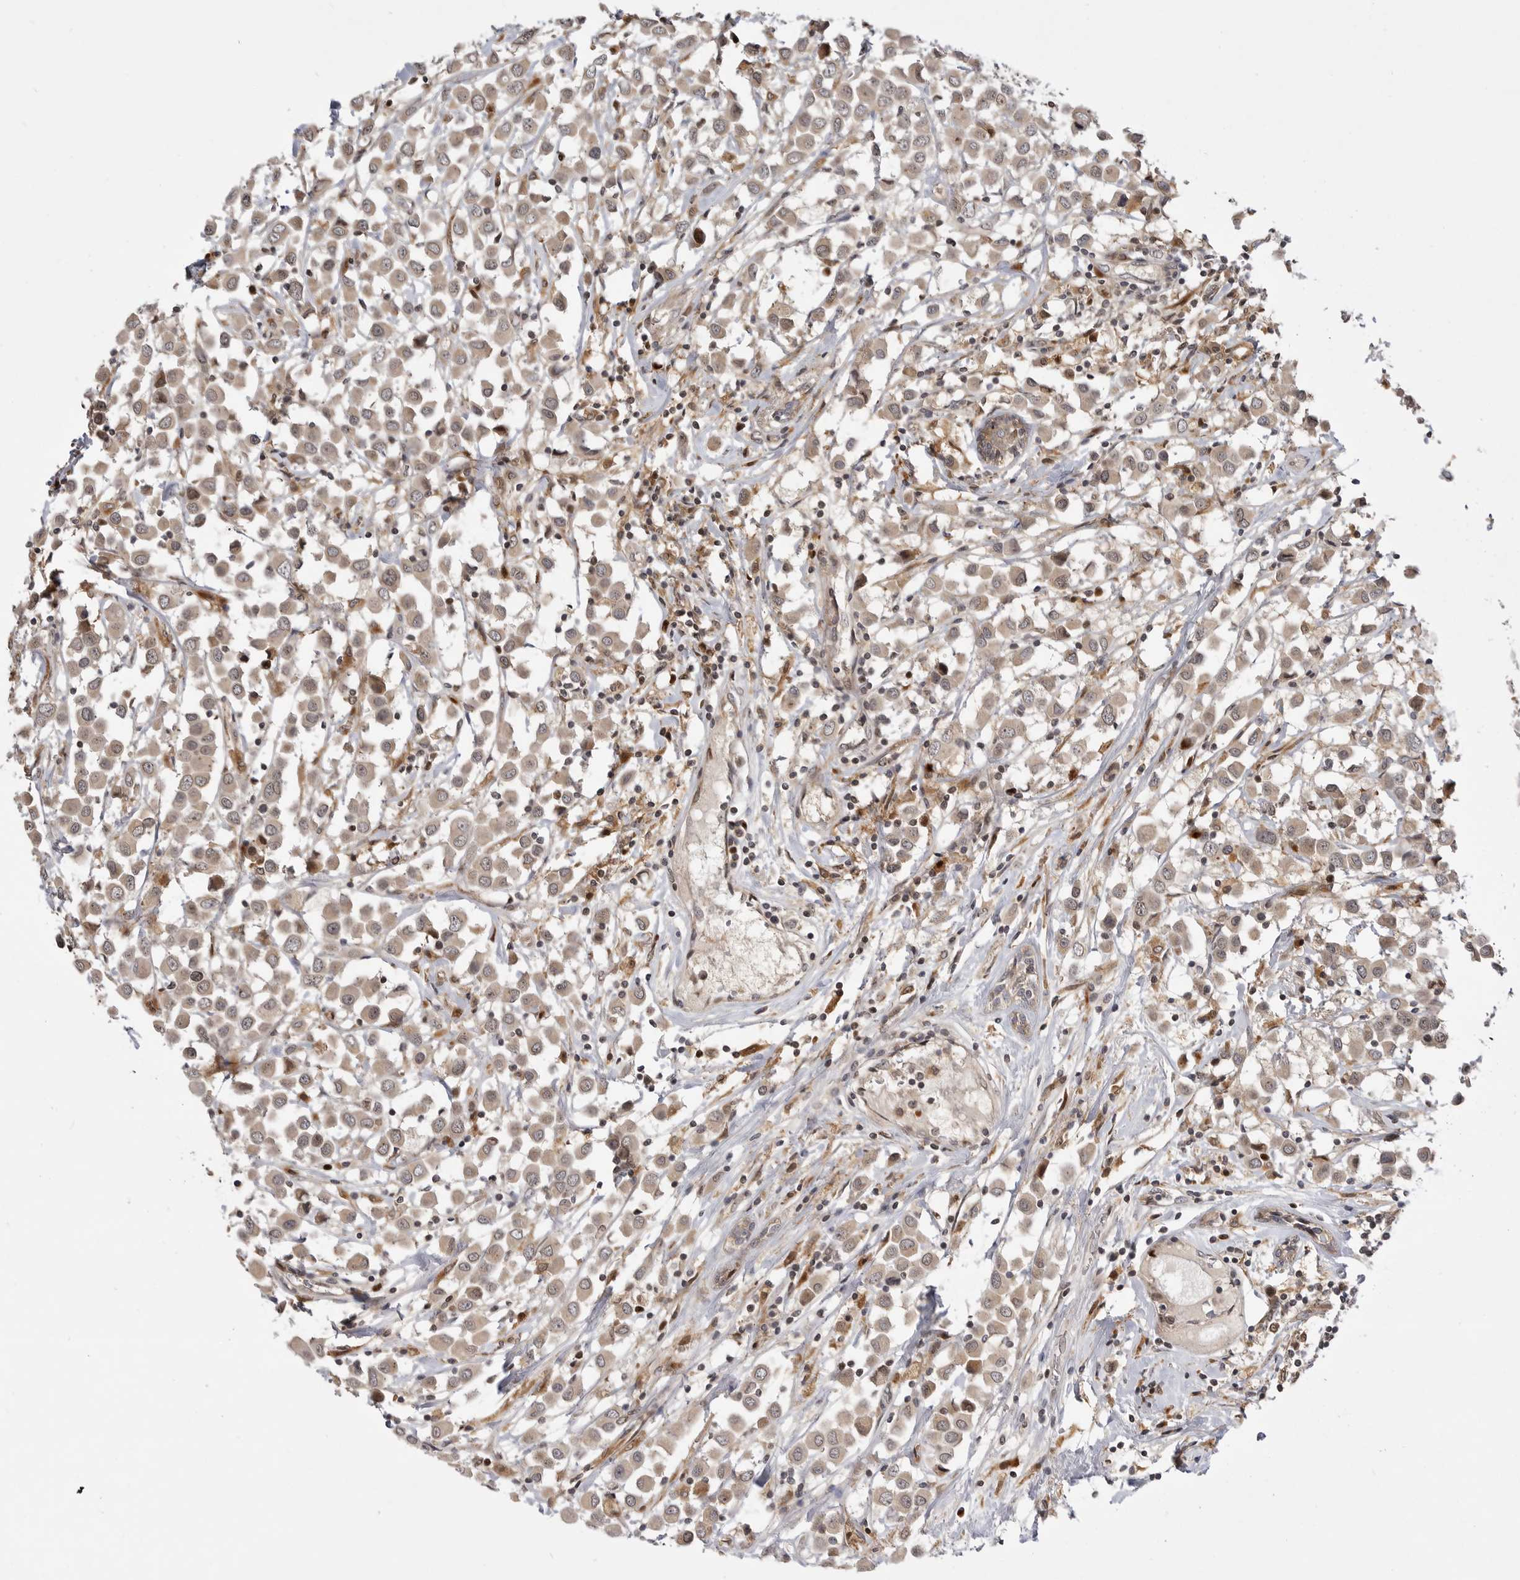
{"staining": {"intensity": "weak", "quantity": ">75%", "location": "cytoplasmic/membranous"}, "tissue": "breast cancer", "cell_type": "Tumor cells", "image_type": "cancer", "snomed": [{"axis": "morphology", "description": "Duct carcinoma"}, {"axis": "topography", "description": "Breast"}], "caption": "IHC (DAB) staining of human breast cancer (invasive ductal carcinoma) reveals weak cytoplasmic/membranous protein staining in about >75% of tumor cells. (DAB (3,3'-diaminobenzidine) IHC, brown staining for protein, blue staining for nuclei).", "gene": "CSNK1G3", "patient": {"sex": "female", "age": 61}}